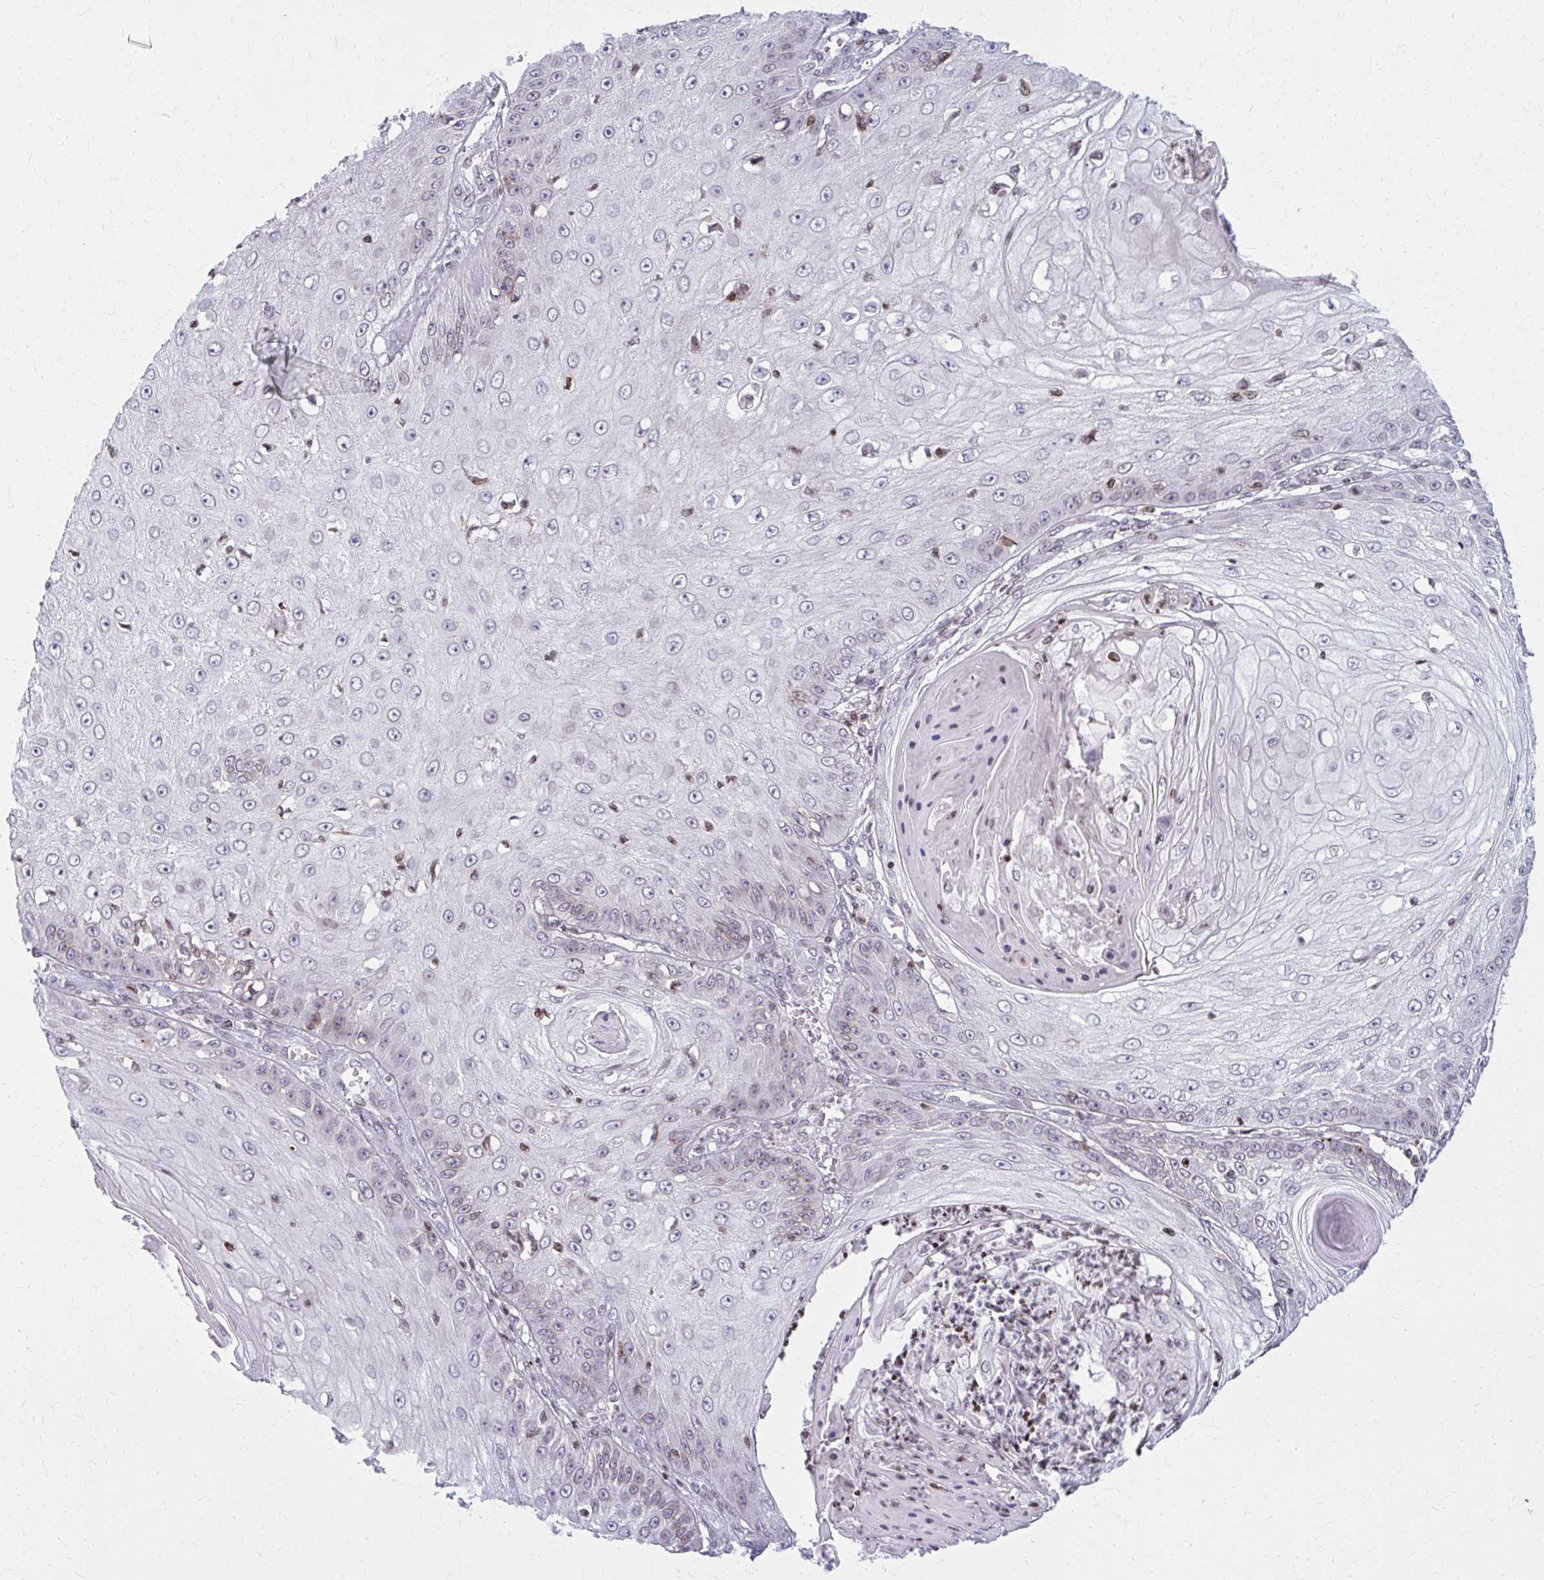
{"staining": {"intensity": "weak", "quantity": "<25%", "location": "nuclear"}, "tissue": "skin cancer", "cell_type": "Tumor cells", "image_type": "cancer", "snomed": [{"axis": "morphology", "description": "Squamous cell carcinoma, NOS"}, {"axis": "topography", "description": "Skin"}], "caption": "This histopathology image is of skin squamous cell carcinoma stained with immunohistochemistry (IHC) to label a protein in brown with the nuclei are counter-stained blue. There is no positivity in tumor cells.", "gene": "AP5M1", "patient": {"sex": "male", "age": 70}}